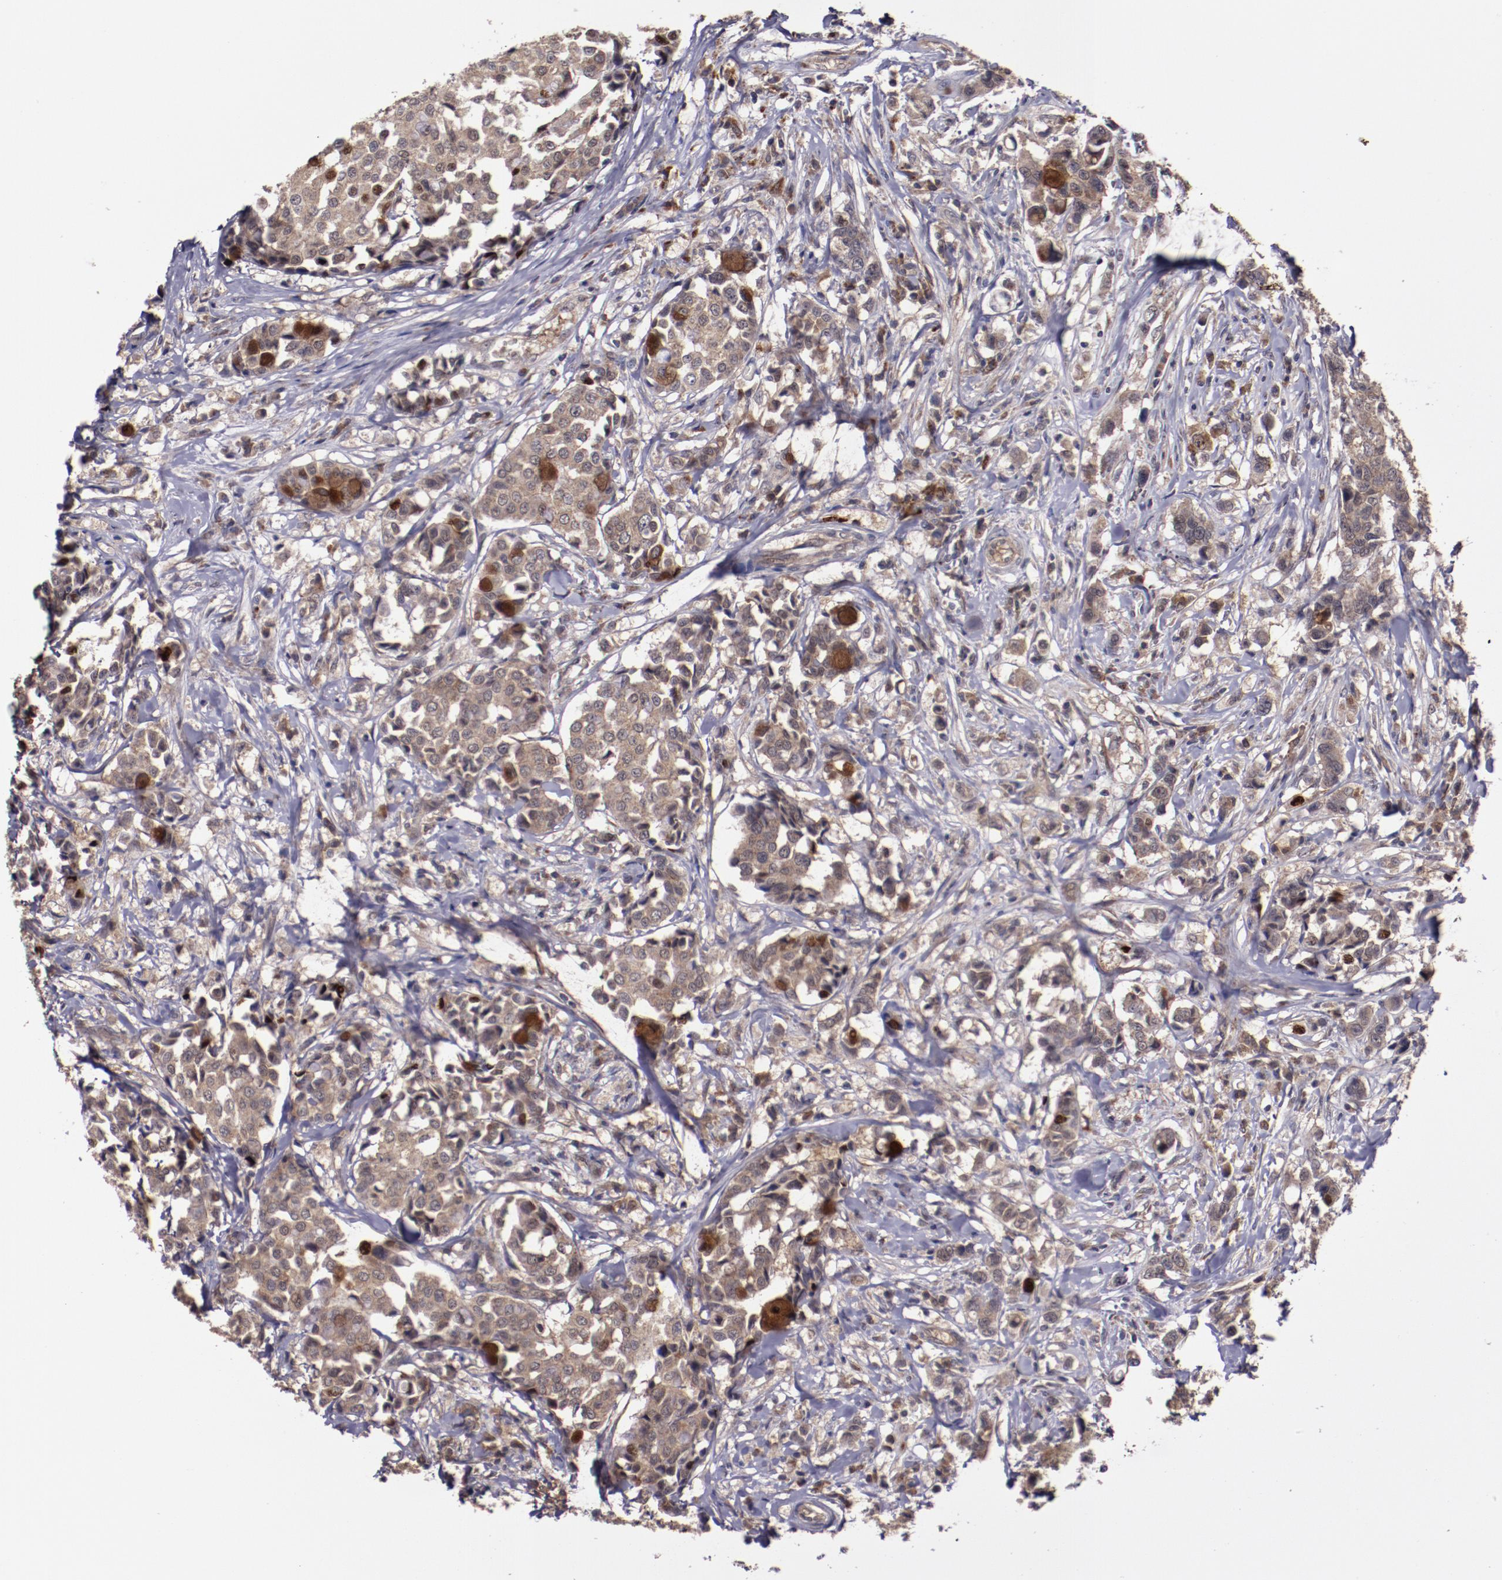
{"staining": {"intensity": "moderate", "quantity": ">75%", "location": "cytoplasmic/membranous"}, "tissue": "breast cancer", "cell_type": "Tumor cells", "image_type": "cancer", "snomed": [{"axis": "morphology", "description": "Duct carcinoma"}, {"axis": "topography", "description": "Breast"}], "caption": "Brown immunohistochemical staining in human breast infiltrating ductal carcinoma reveals moderate cytoplasmic/membranous positivity in approximately >75% of tumor cells. The protein of interest is stained brown, and the nuclei are stained in blue (DAB (3,3'-diaminobenzidine) IHC with brightfield microscopy, high magnification).", "gene": "FTSJ1", "patient": {"sex": "female", "age": 27}}